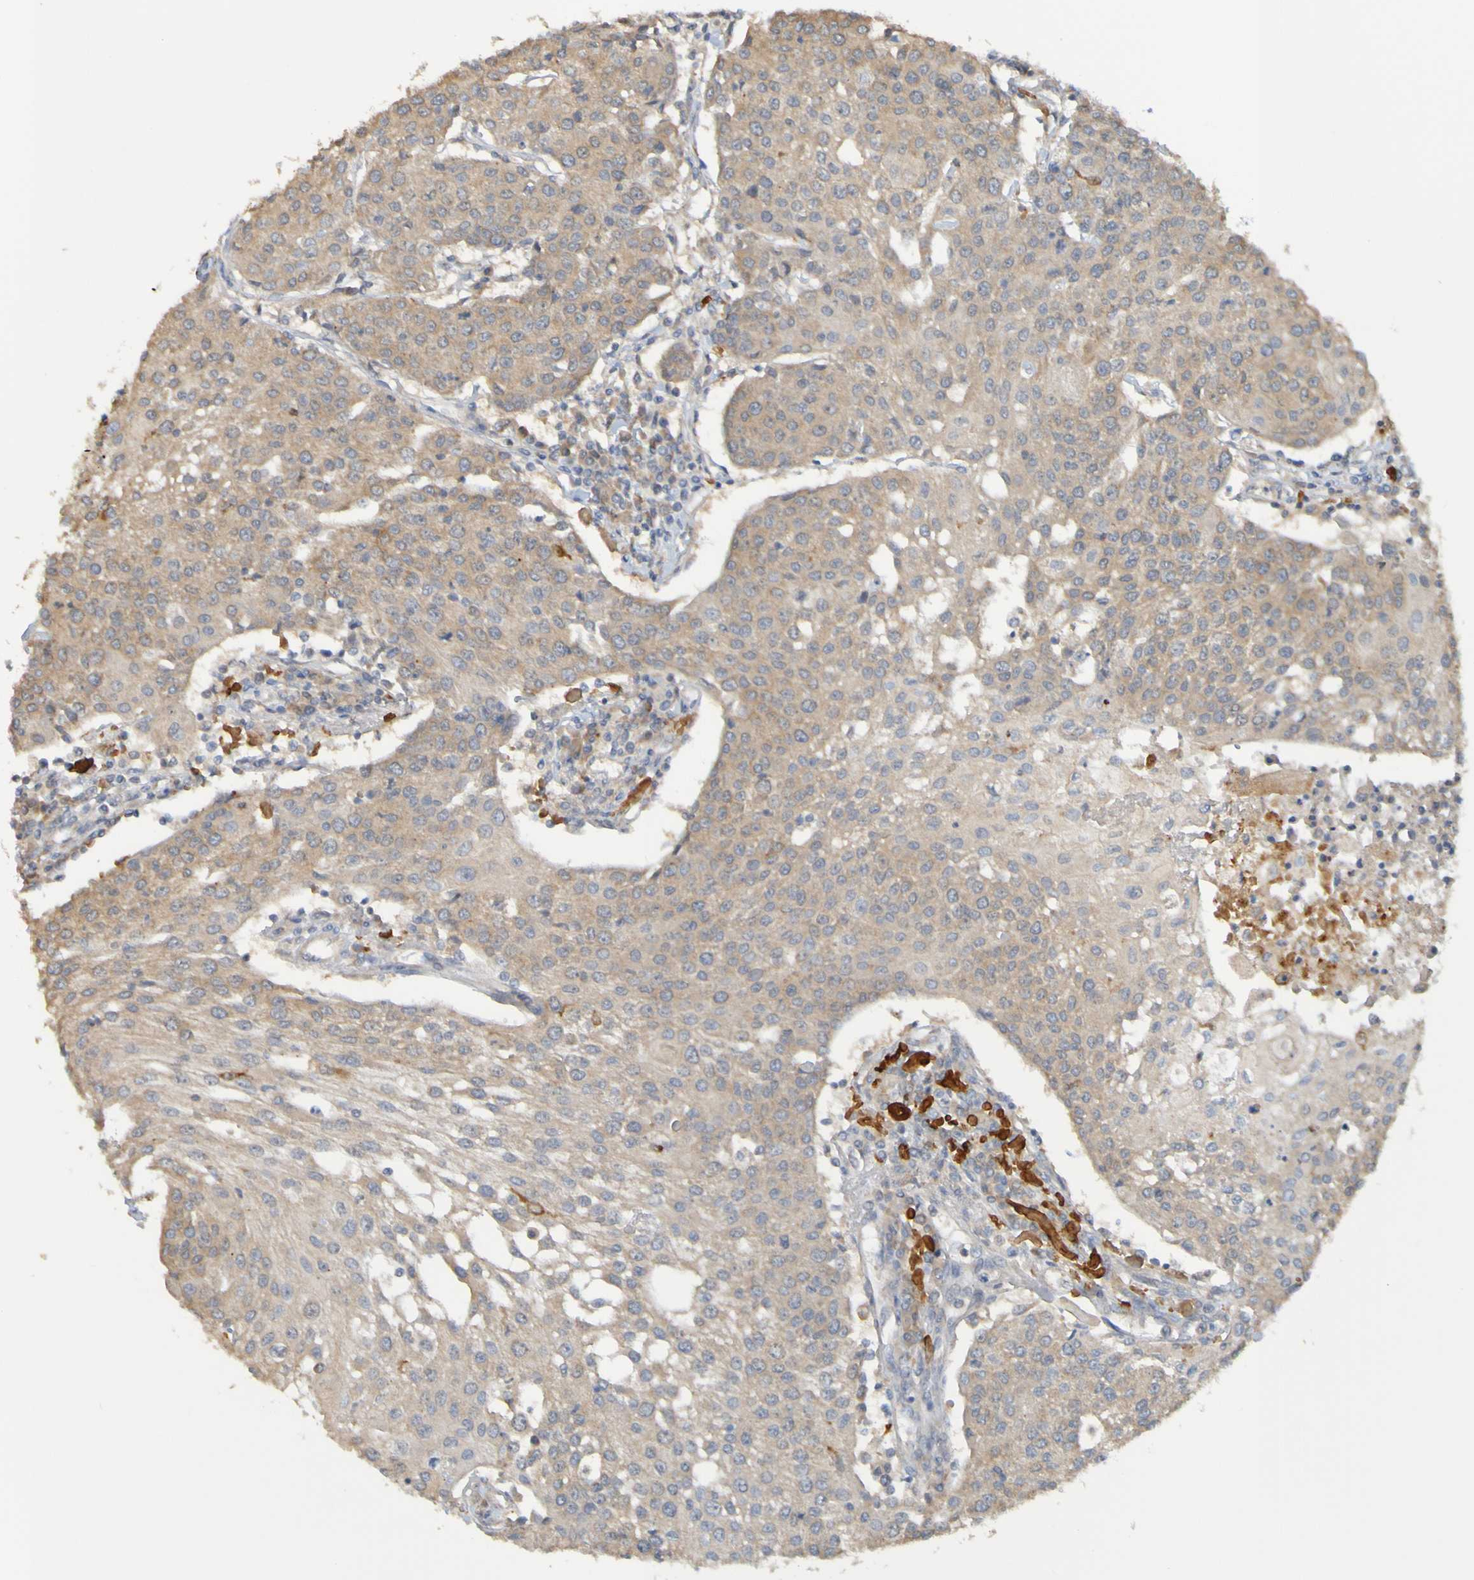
{"staining": {"intensity": "weak", "quantity": ">75%", "location": "cytoplasmic/membranous"}, "tissue": "urothelial cancer", "cell_type": "Tumor cells", "image_type": "cancer", "snomed": [{"axis": "morphology", "description": "Urothelial carcinoma, High grade"}, {"axis": "topography", "description": "Urinary bladder"}], "caption": "Immunohistochemical staining of human high-grade urothelial carcinoma demonstrates low levels of weak cytoplasmic/membranous expression in approximately >75% of tumor cells.", "gene": "NAV2", "patient": {"sex": "female", "age": 85}}